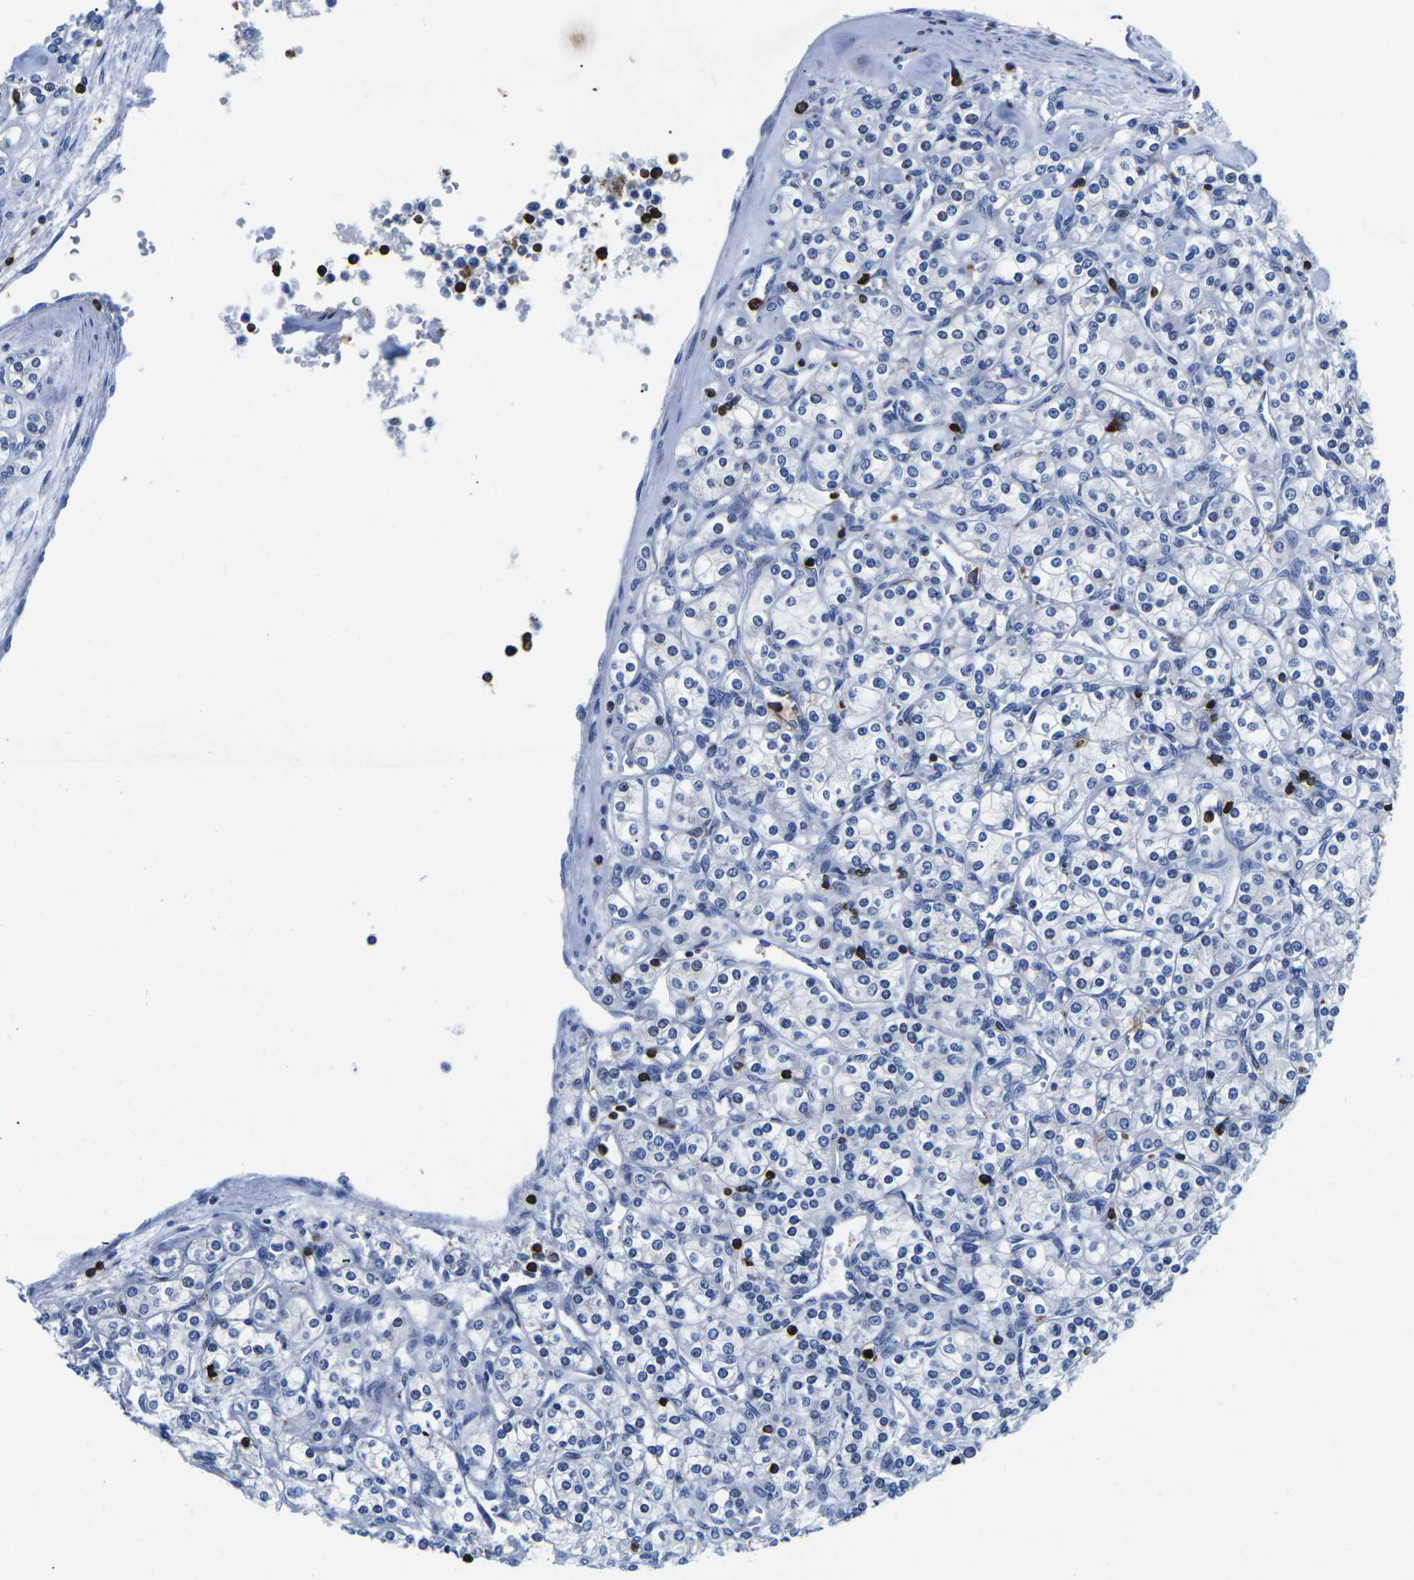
{"staining": {"intensity": "negative", "quantity": "none", "location": "none"}, "tissue": "renal cancer", "cell_type": "Tumor cells", "image_type": "cancer", "snomed": [{"axis": "morphology", "description": "Adenocarcinoma, NOS"}, {"axis": "topography", "description": "Kidney"}], "caption": "The immunohistochemistry (IHC) photomicrograph has no significant staining in tumor cells of renal cancer (adenocarcinoma) tissue. (Brightfield microscopy of DAB IHC at high magnification).", "gene": "CTSW", "patient": {"sex": "male", "age": 77}}